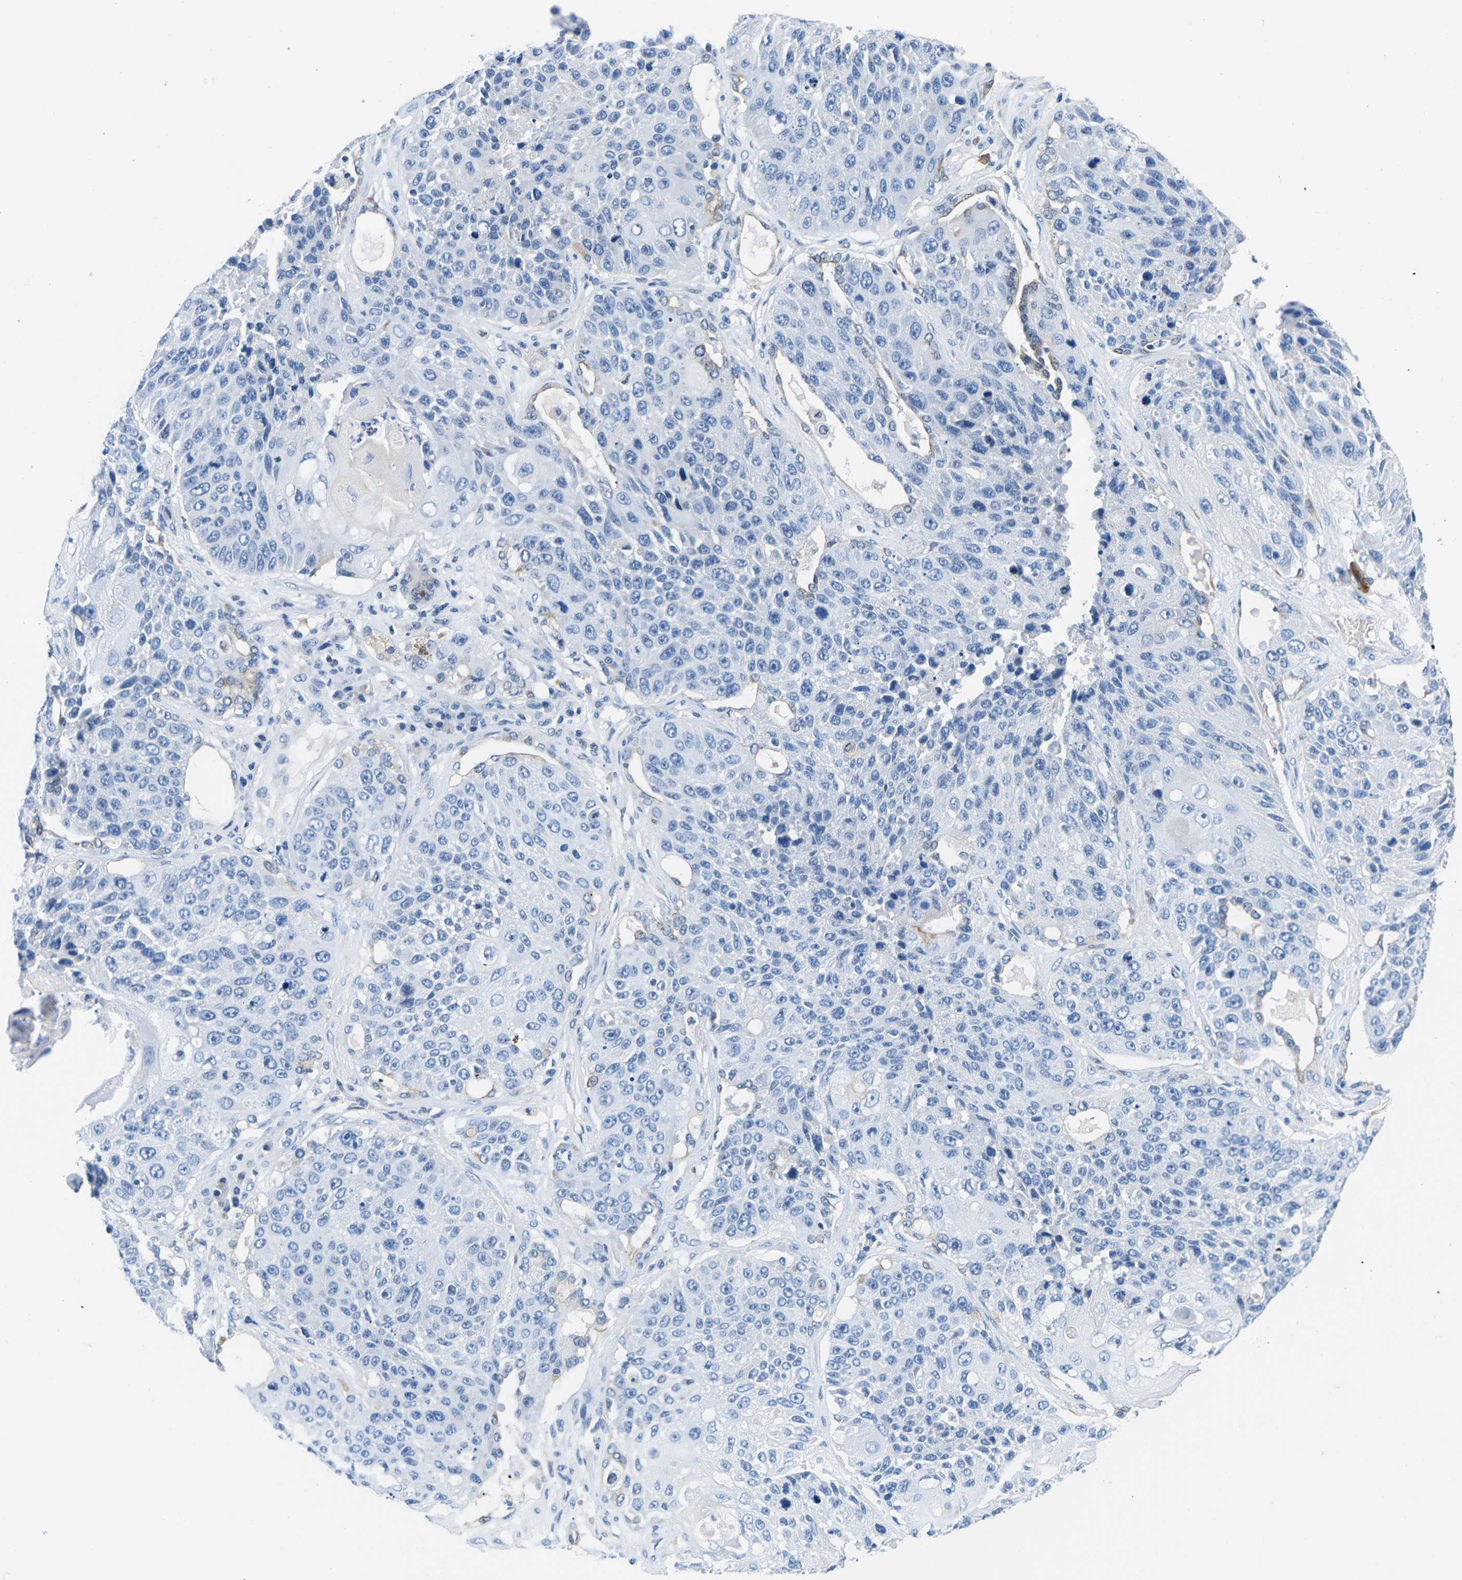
{"staining": {"intensity": "negative", "quantity": "none", "location": "none"}, "tissue": "lung cancer", "cell_type": "Tumor cells", "image_type": "cancer", "snomed": [{"axis": "morphology", "description": "Squamous cell carcinoma, NOS"}, {"axis": "topography", "description": "Lung"}], "caption": "Lung squamous cell carcinoma was stained to show a protein in brown. There is no significant positivity in tumor cells.", "gene": "TM6SF1", "patient": {"sex": "male", "age": 61}}